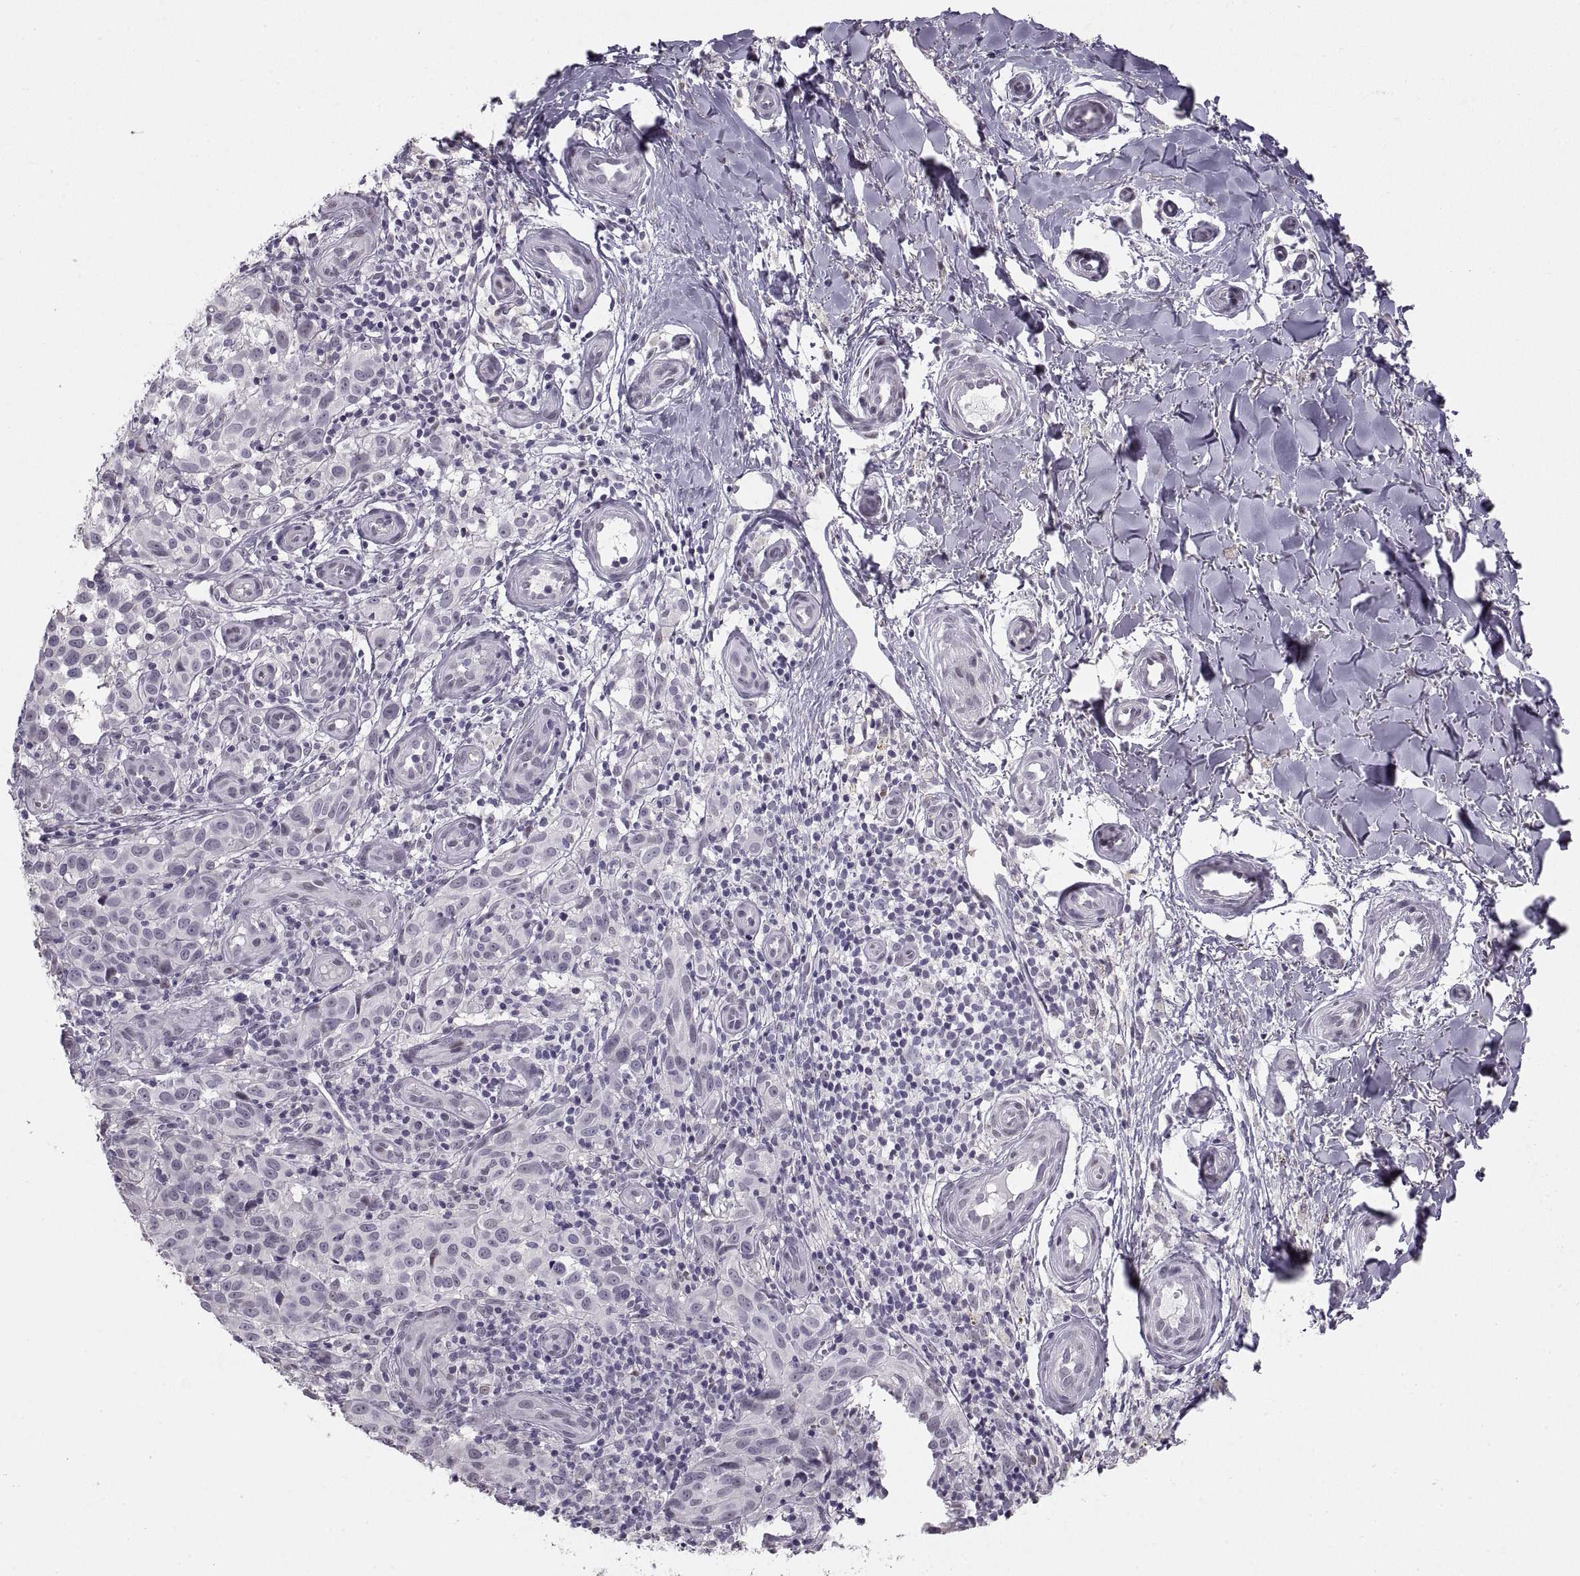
{"staining": {"intensity": "negative", "quantity": "none", "location": "none"}, "tissue": "melanoma", "cell_type": "Tumor cells", "image_type": "cancer", "snomed": [{"axis": "morphology", "description": "Malignant melanoma, NOS"}, {"axis": "topography", "description": "Skin"}], "caption": "Immunohistochemistry micrograph of neoplastic tissue: human melanoma stained with DAB (3,3'-diaminobenzidine) exhibits no significant protein positivity in tumor cells. The staining is performed using DAB (3,3'-diaminobenzidine) brown chromogen with nuclei counter-stained in using hematoxylin.", "gene": "NANOS3", "patient": {"sex": "female", "age": 53}}